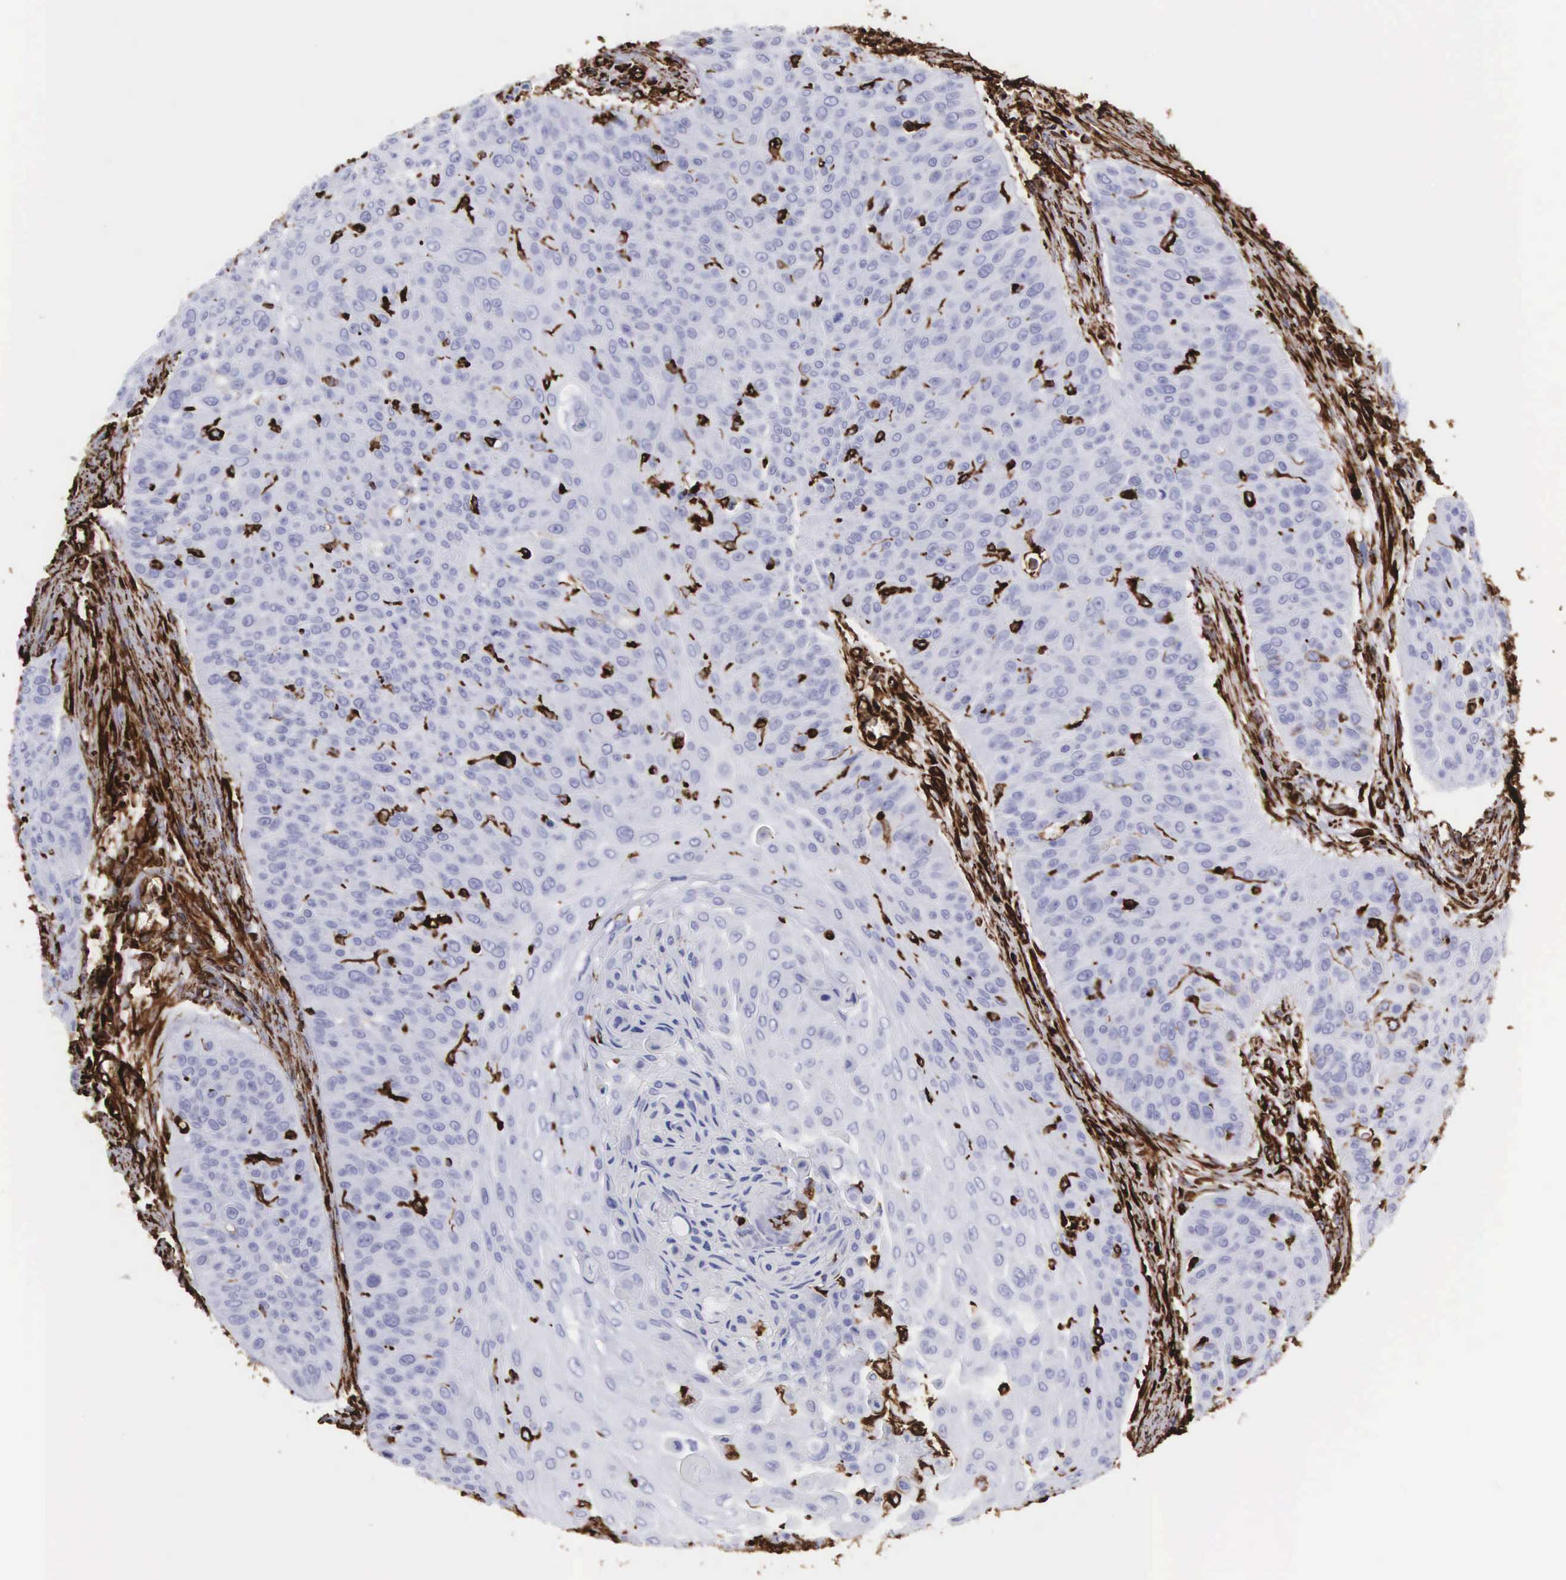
{"staining": {"intensity": "strong", "quantity": "<25%", "location": "cytoplasmic/membranous"}, "tissue": "skin cancer", "cell_type": "Tumor cells", "image_type": "cancer", "snomed": [{"axis": "morphology", "description": "Squamous cell carcinoma, NOS"}, {"axis": "topography", "description": "Skin"}], "caption": "High-magnification brightfield microscopy of skin cancer stained with DAB (brown) and counterstained with hematoxylin (blue). tumor cells exhibit strong cytoplasmic/membranous expression is present in about<25% of cells. (brown staining indicates protein expression, while blue staining denotes nuclei).", "gene": "VIM", "patient": {"sex": "male", "age": 82}}